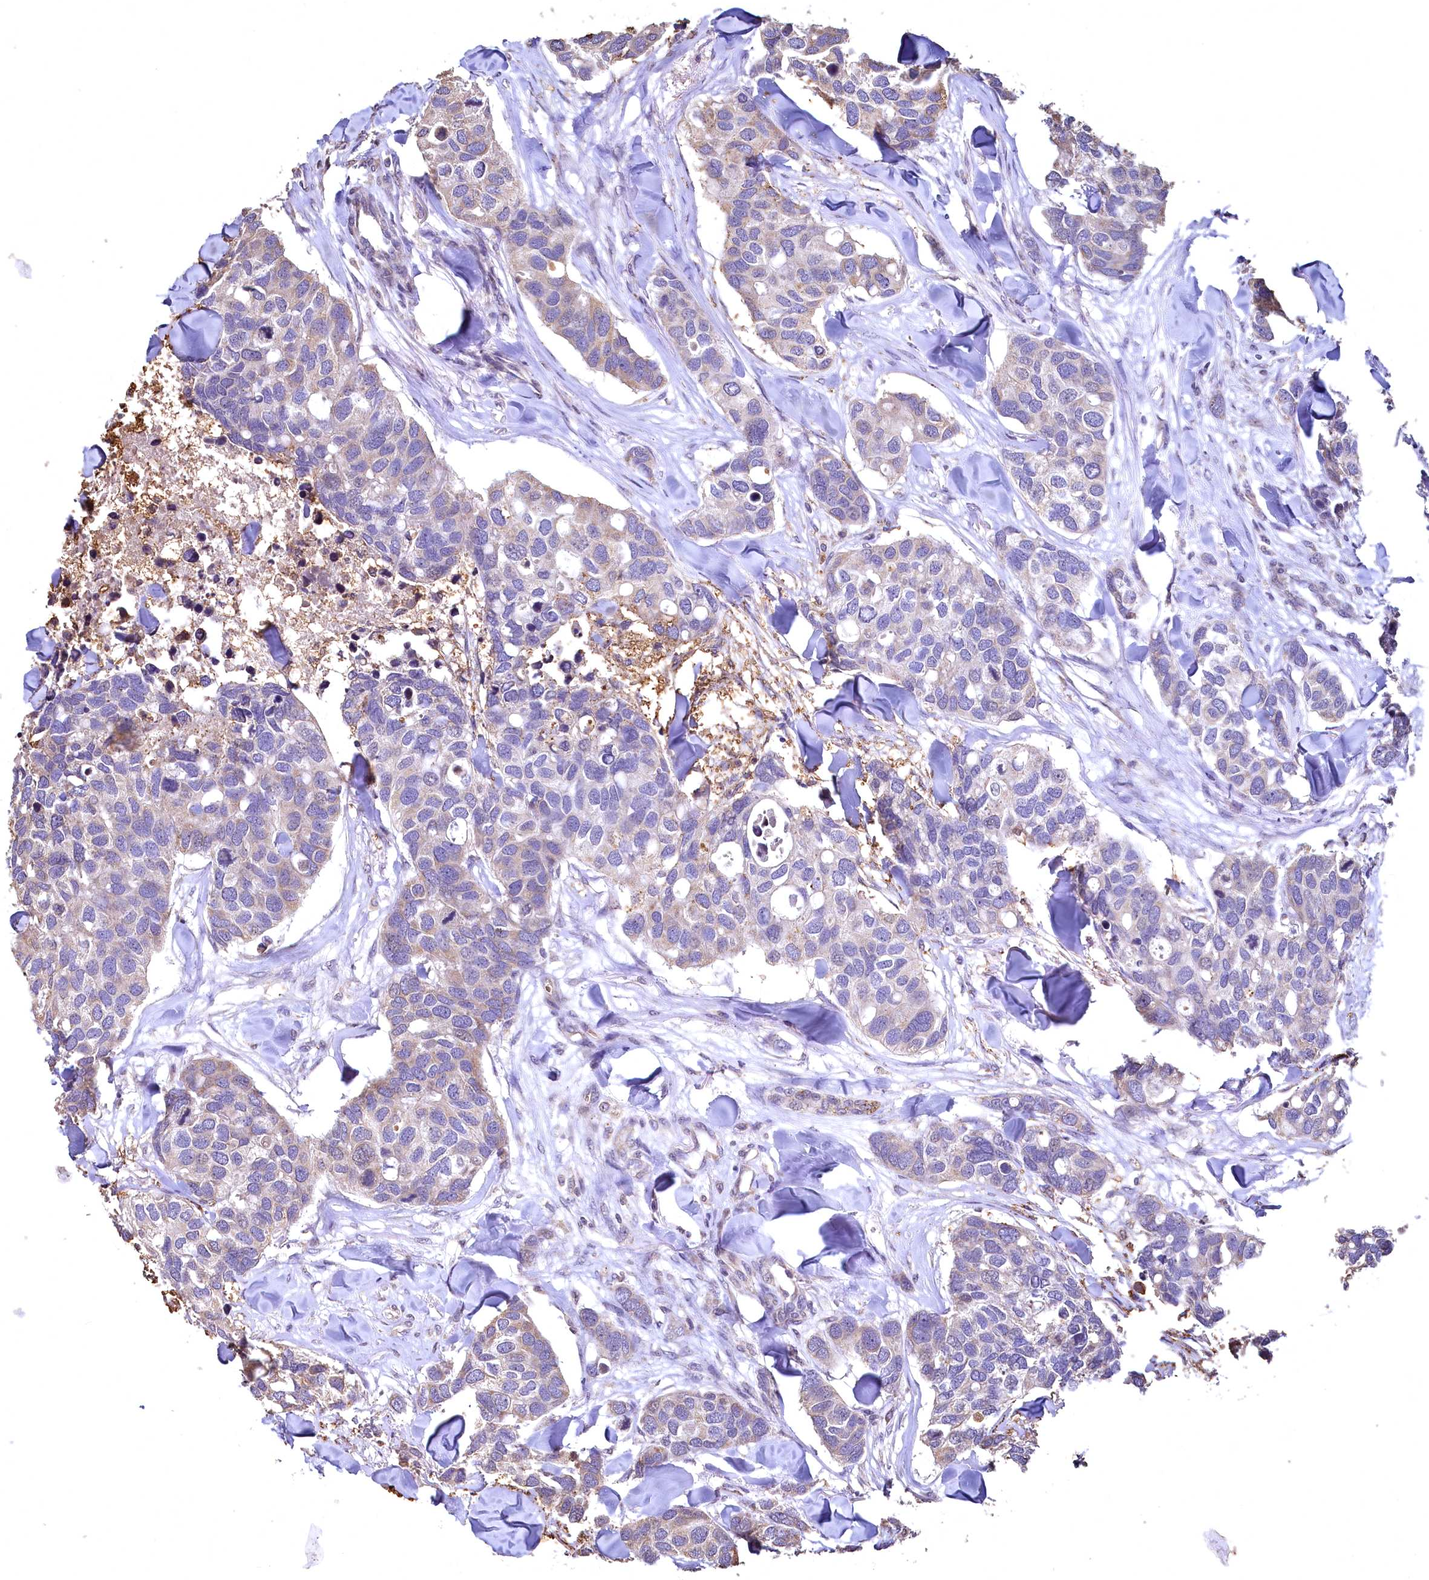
{"staining": {"intensity": "weak", "quantity": "25%-75%", "location": "cytoplasmic/membranous"}, "tissue": "breast cancer", "cell_type": "Tumor cells", "image_type": "cancer", "snomed": [{"axis": "morphology", "description": "Duct carcinoma"}, {"axis": "topography", "description": "Breast"}], "caption": "Weak cytoplasmic/membranous staining for a protein is appreciated in about 25%-75% of tumor cells of breast cancer using immunohistochemistry.", "gene": "SPTA1", "patient": {"sex": "female", "age": 83}}